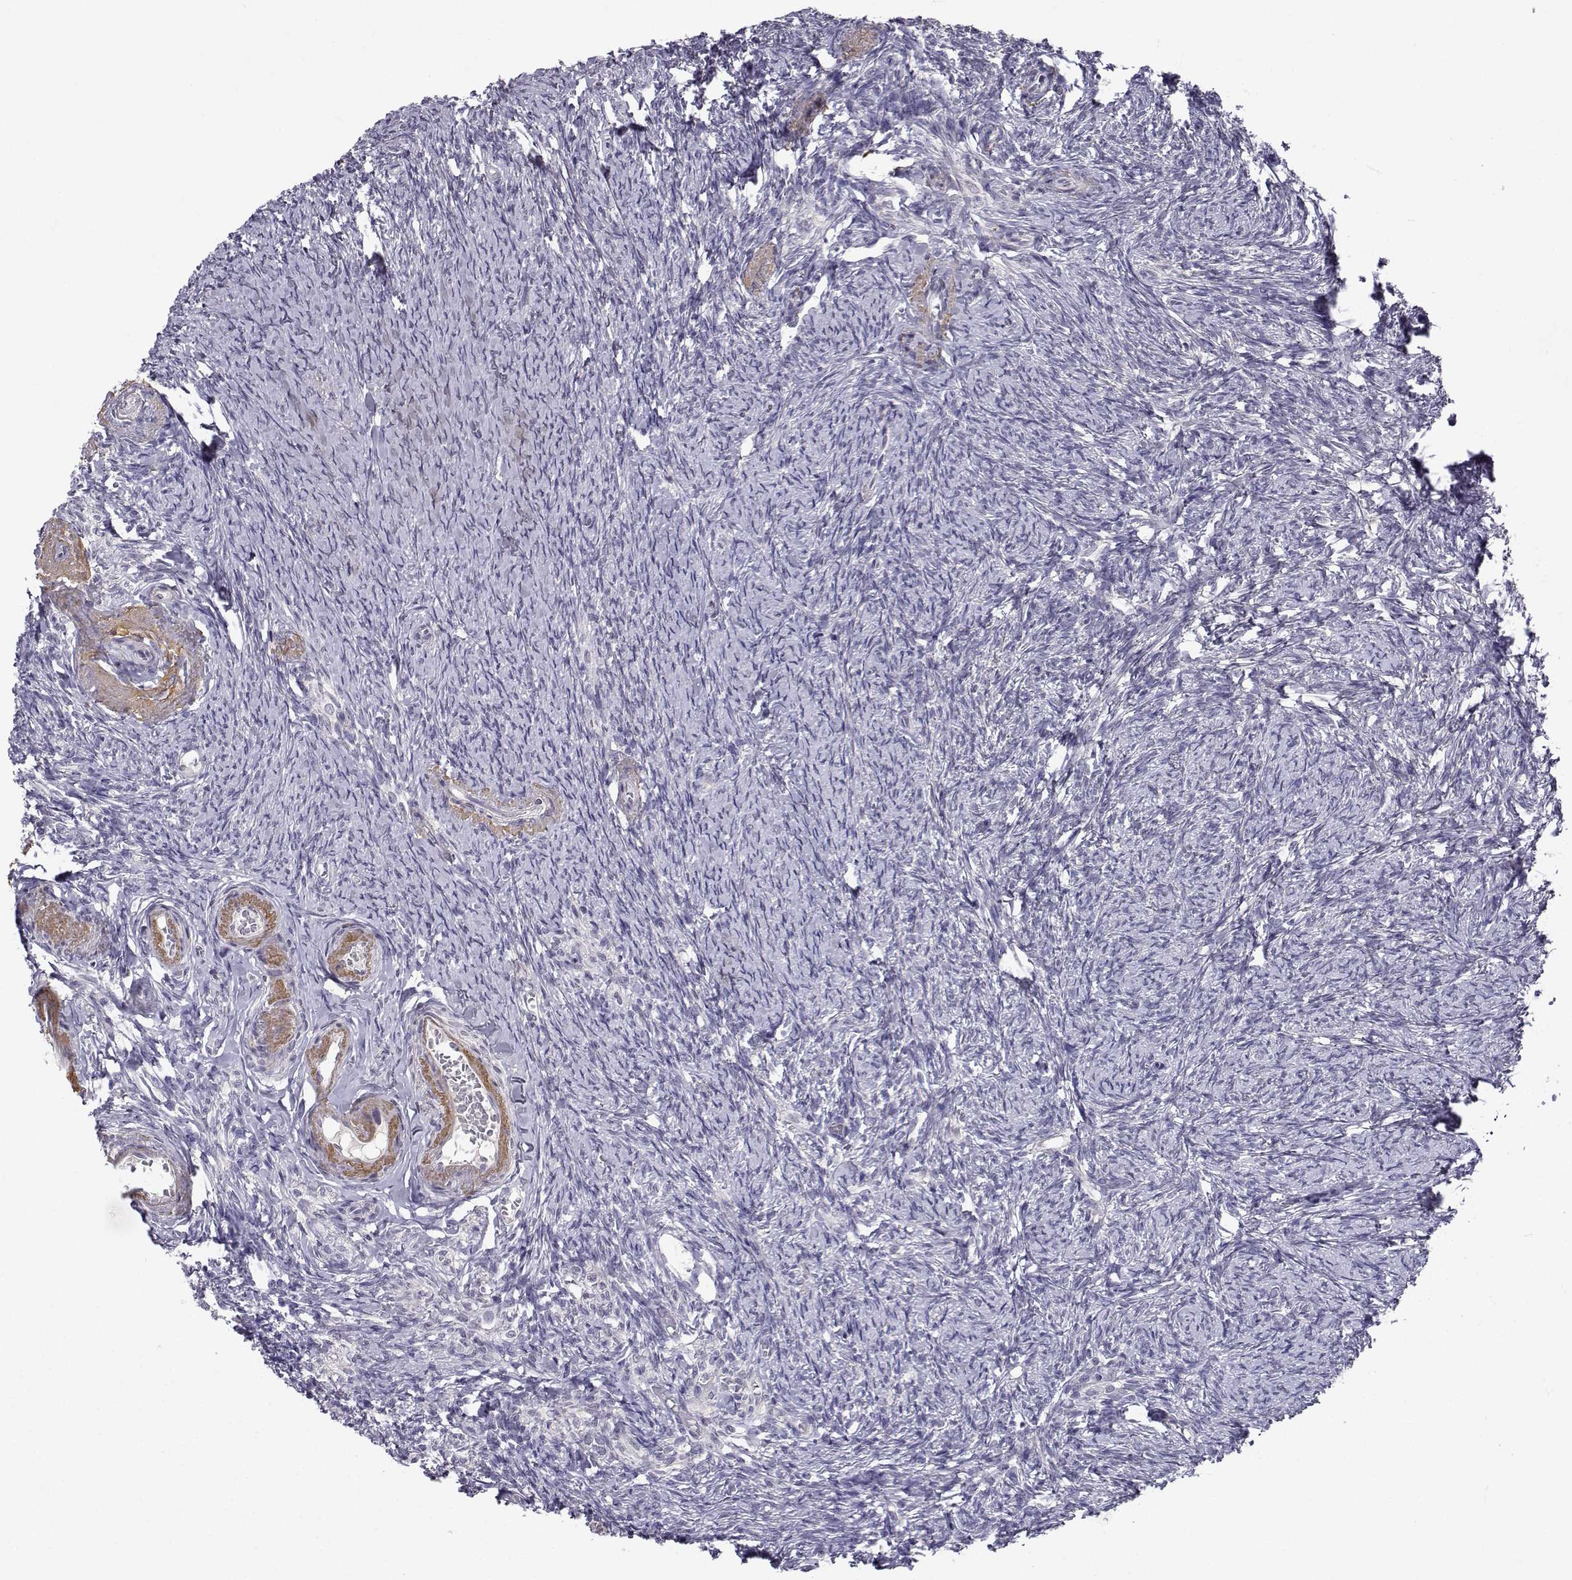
{"staining": {"intensity": "negative", "quantity": "none", "location": "none"}, "tissue": "ovary", "cell_type": "Follicle cells", "image_type": "normal", "snomed": [{"axis": "morphology", "description": "Normal tissue, NOS"}, {"axis": "topography", "description": "Ovary"}], "caption": "This is an immunohistochemistry micrograph of unremarkable human ovary. There is no positivity in follicle cells.", "gene": "SLC6A3", "patient": {"sex": "female", "age": 72}}